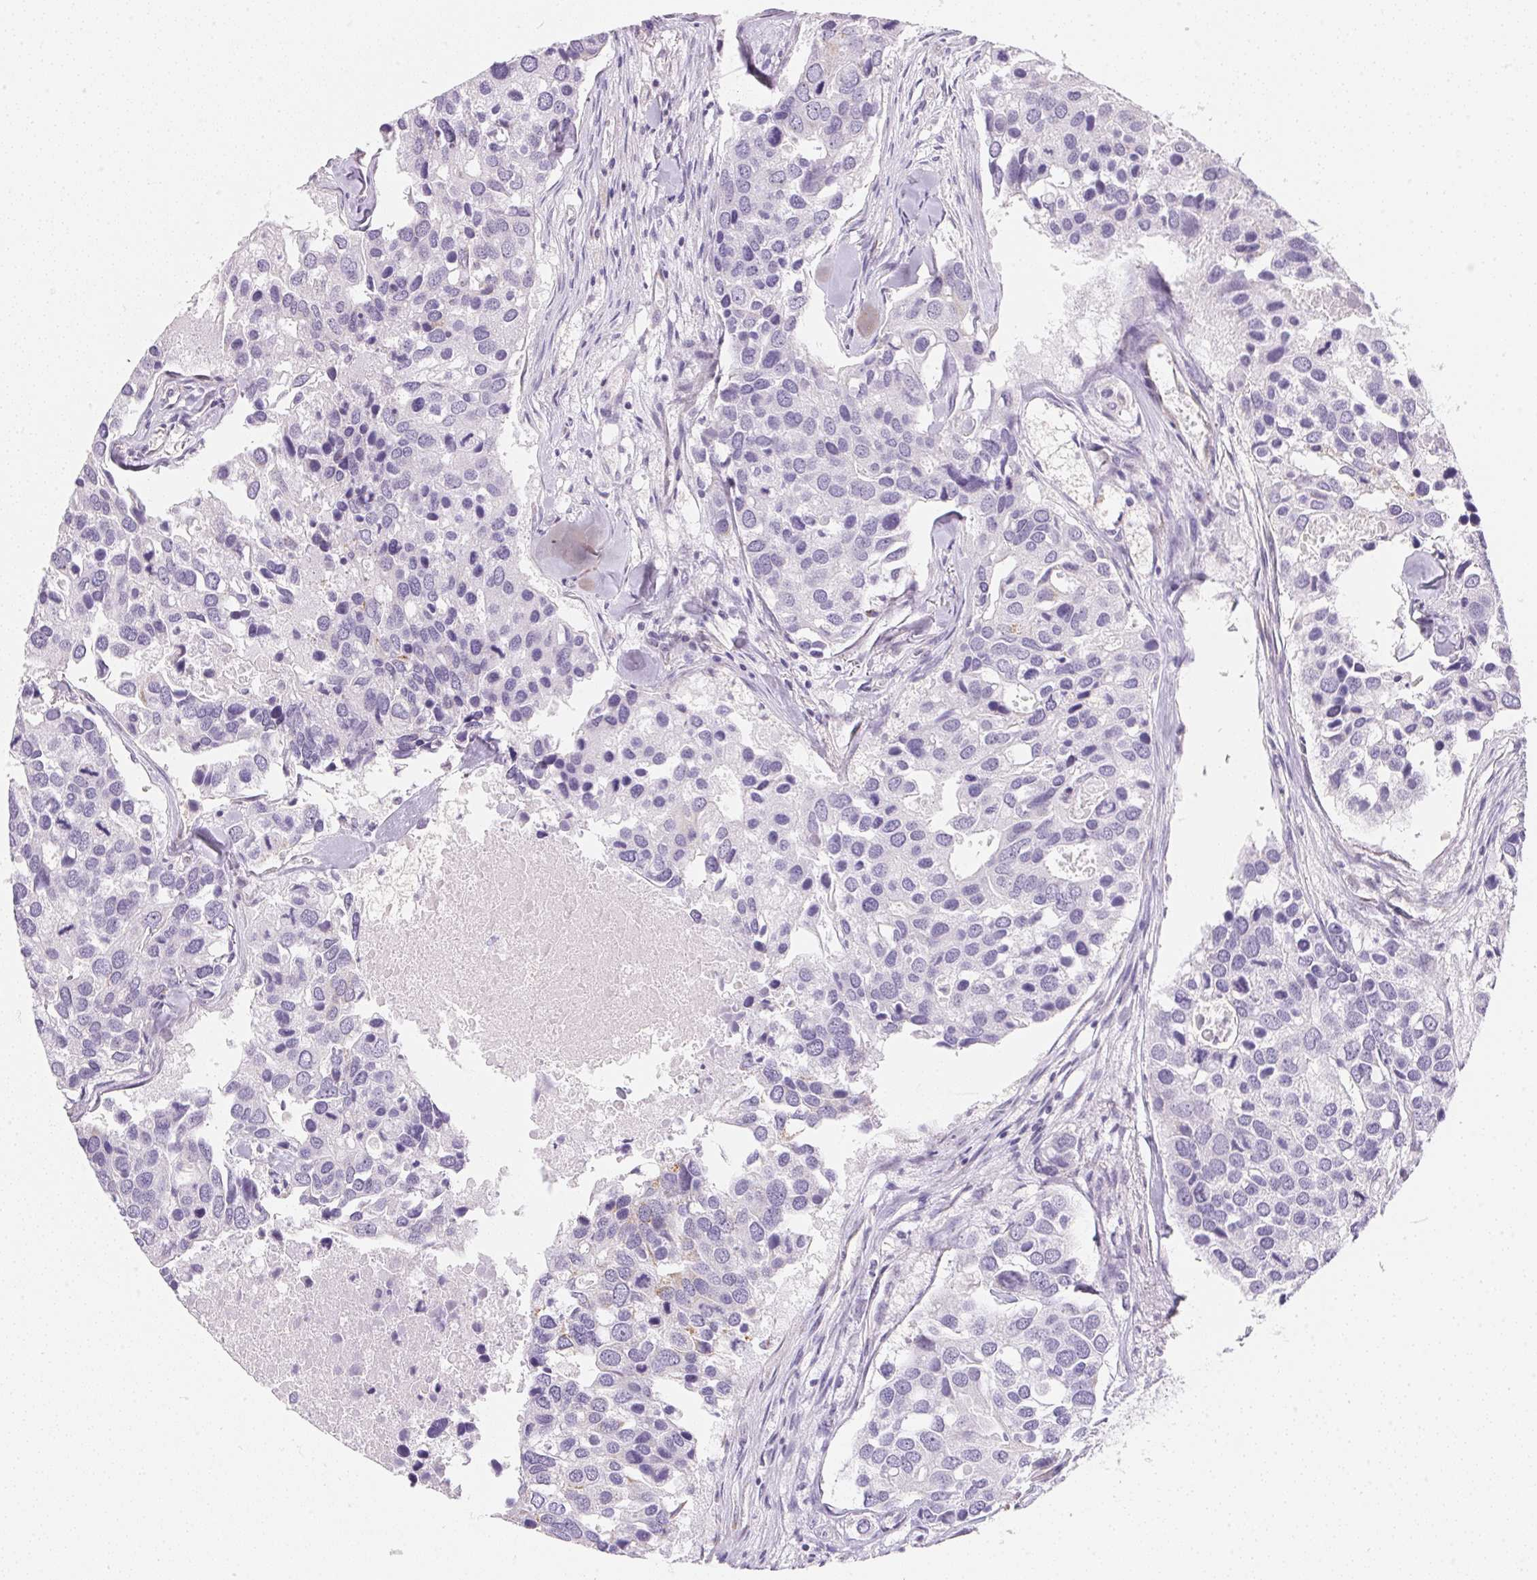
{"staining": {"intensity": "negative", "quantity": "none", "location": "none"}, "tissue": "breast cancer", "cell_type": "Tumor cells", "image_type": "cancer", "snomed": [{"axis": "morphology", "description": "Duct carcinoma"}, {"axis": "topography", "description": "Breast"}], "caption": "An immunohistochemistry (IHC) histopathology image of breast cancer is shown. There is no staining in tumor cells of breast cancer. The staining was performed using DAB to visualize the protein expression in brown, while the nuclei were stained in blue with hematoxylin (Magnification: 20x).", "gene": "GIPC2", "patient": {"sex": "female", "age": 83}}